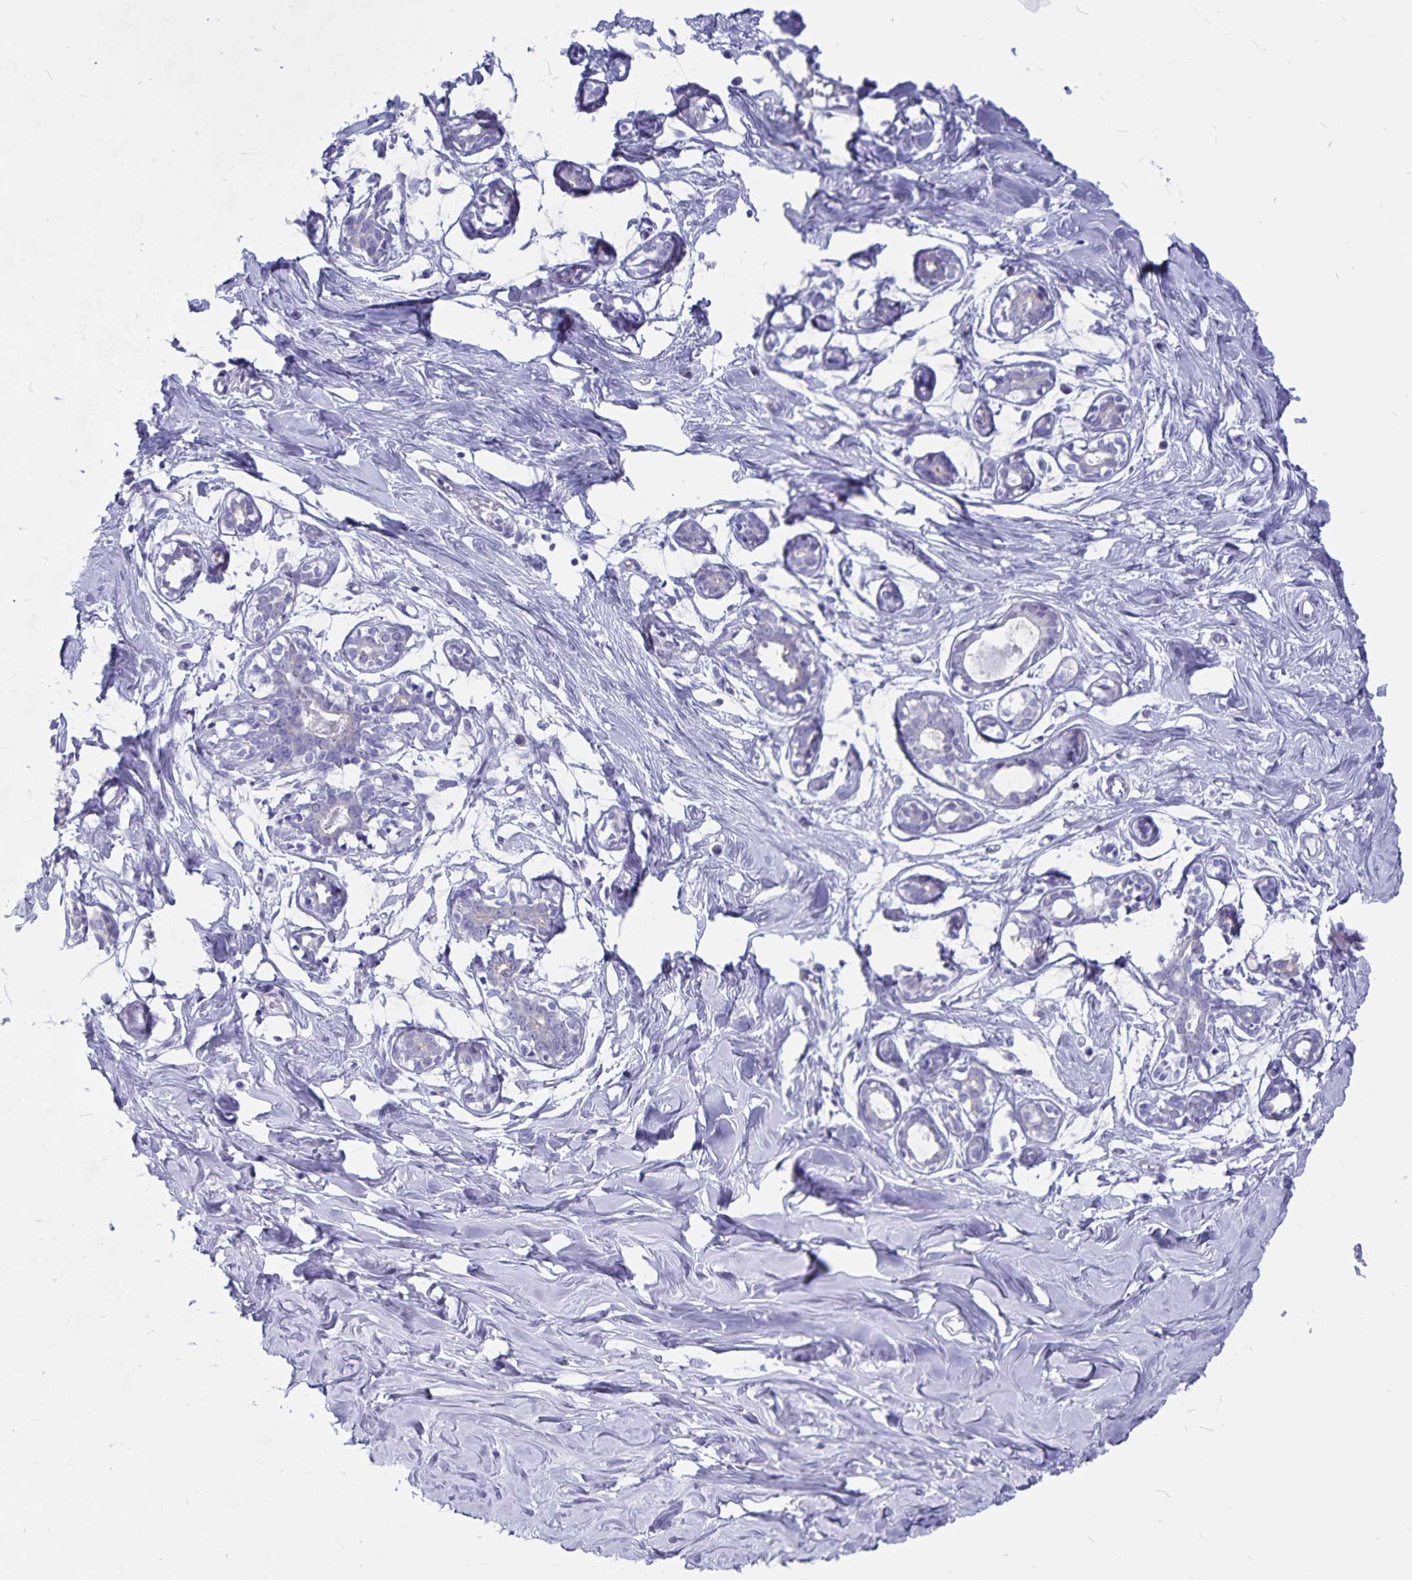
{"staining": {"intensity": "negative", "quantity": "none", "location": "none"}, "tissue": "breast", "cell_type": "Adipocytes", "image_type": "normal", "snomed": [{"axis": "morphology", "description": "Normal tissue, NOS"}, {"axis": "topography", "description": "Breast"}], "caption": "A high-resolution histopathology image shows immunohistochemistry staining of unremarkable breast, which exhibits no significant positivity in adipocytes.", "gene": "SNTN", "patient": {"sex": "female", "age": 27}}